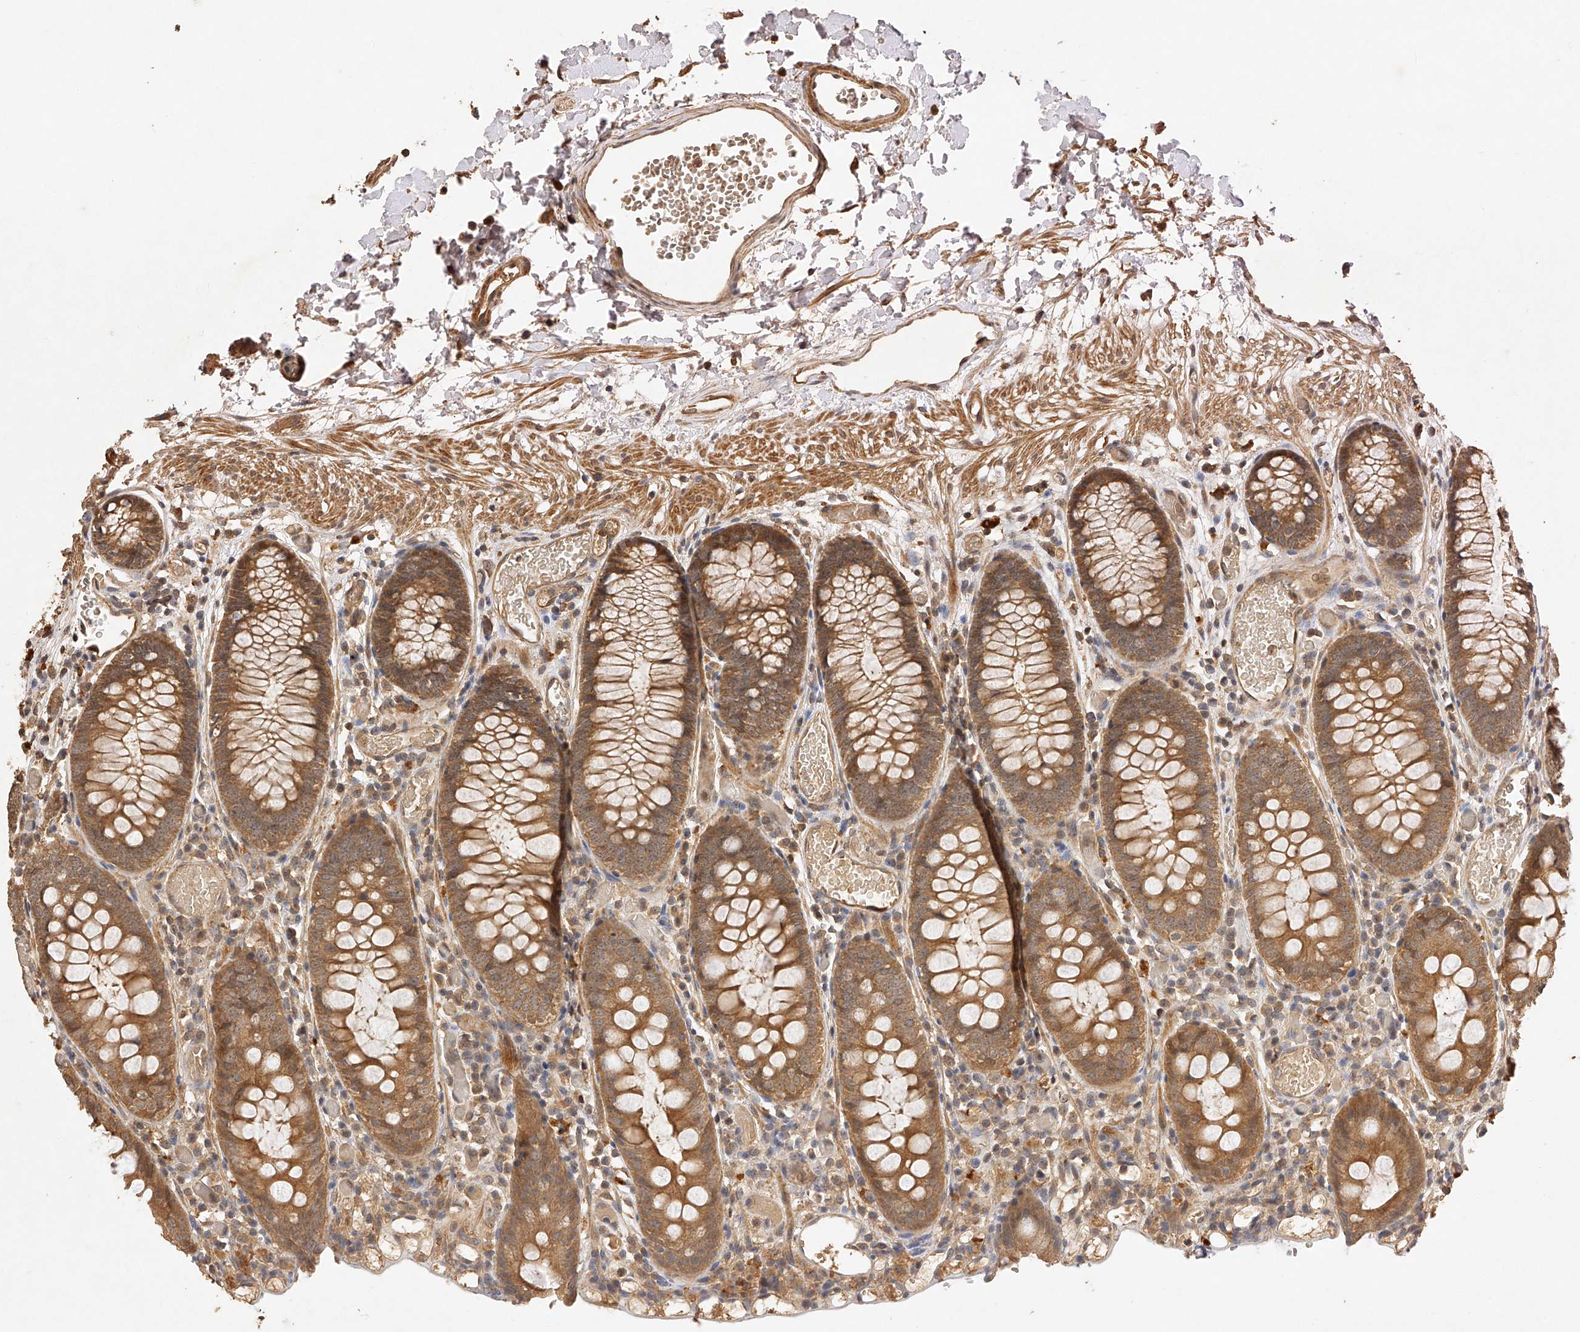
{"staining": {"intensity": "moderate", "quantity": ">75%", "location": "cytoplasmic/membranous"}, "tissue": "colon", "cell_type": "Endothelial cells", "image_type": "normal", "snomed": [{"axis": "morphology", "description": "Normal tissue, NOS"}, {"axis": "topography", "description": "Colon"}], "caption": "Immunohistochemistry (IHC) staining of normal colon, which shows medium levels of moderate cytoplasmic/membranous expression in about >75% of endothelial cells indicating moderate cytoplasmic/membranous protein staining. The staining was performed using DAB (brown) for protein detection and nuclei were counterstained in hematoxylin (blue).", "gene": "NSMAF", "patient": {"sex": "male", "age": 14}}